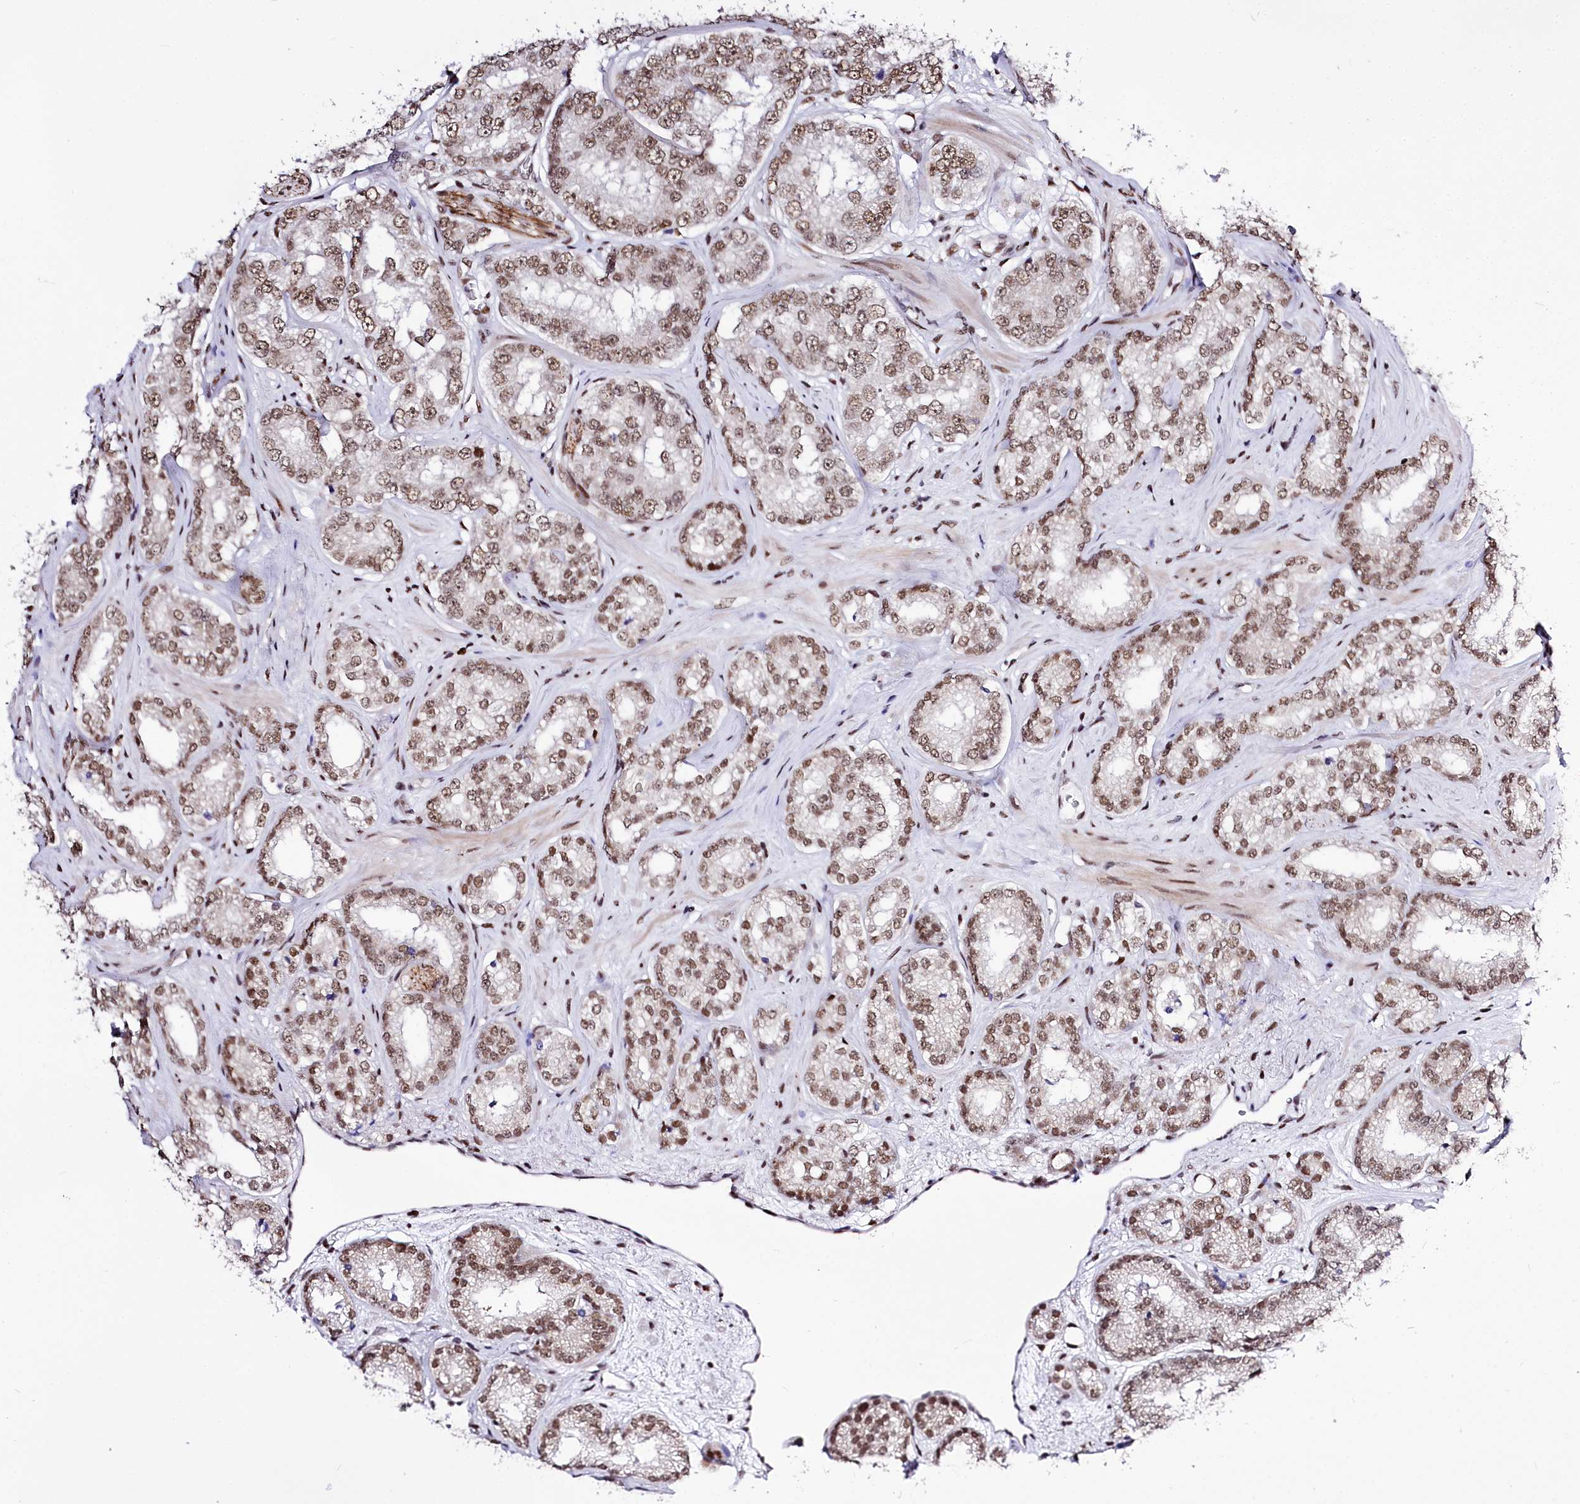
{"staining": {"intensity": "moderate", "quantity": ">75%", "location": "nuclear"}, "tissue": "prostate cancer", "cell_type": "Tumor cells", "image_type": "cancer", "snomed": [{"axis": "morphology", "description": "Normal tissue, NOS"}, {"axis": "morphology", "description": "Adenocarcinoma, High grade"}, {"axis": "topography", "description": "Prostate"}], "caption": "An image of human adenocarcinoma (high-grade) (prostate) stained for a protein exhibits moderate nuclear brown staining in tumor cells.", "gene": "POU4F3", "patient": {"sex": "male", "age": 83}}